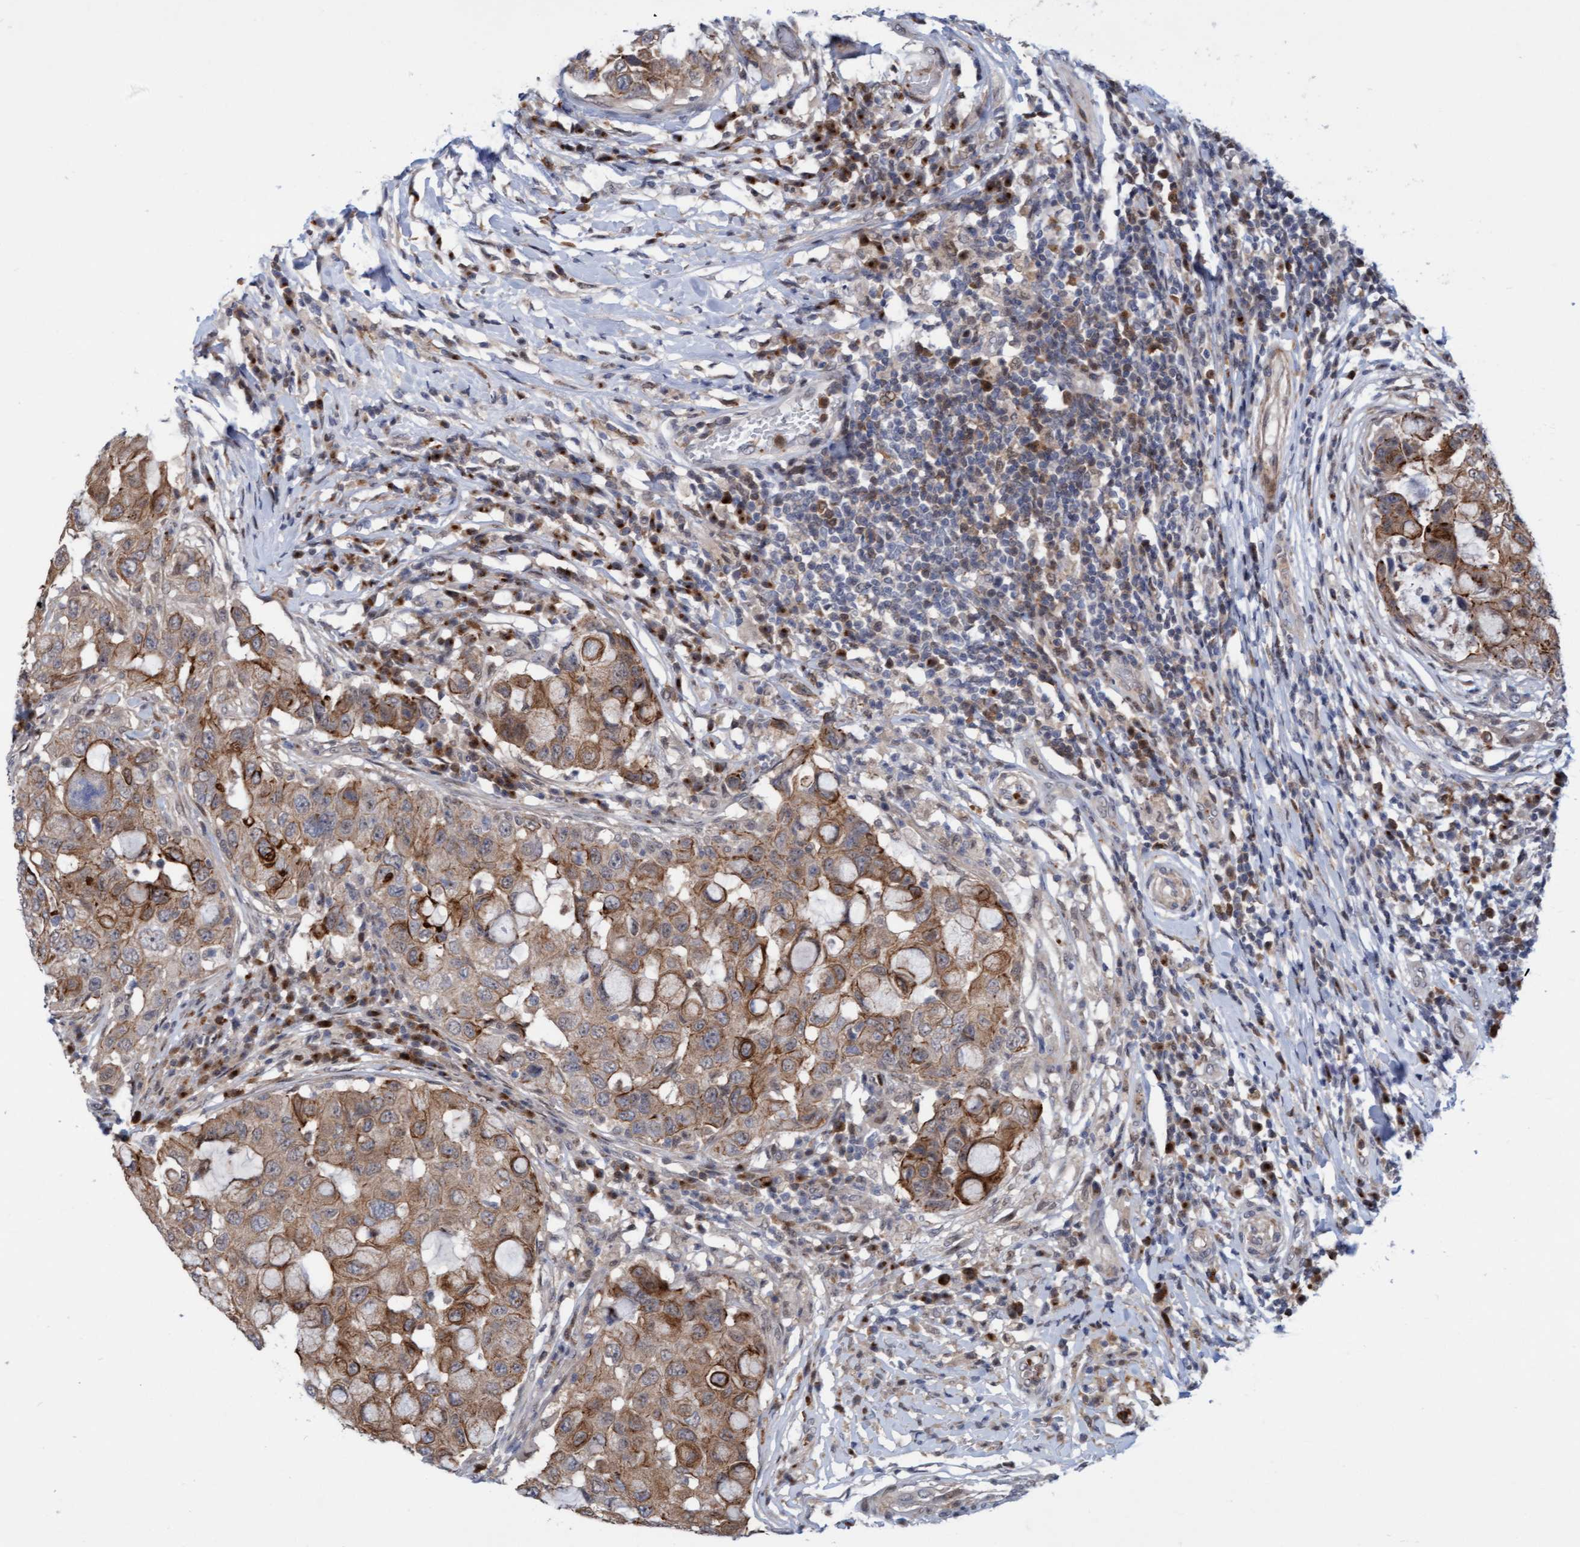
{"staining": {"intensity": "moderate", "quantity": ">75%", "location": "cytoplasmic/membranous"}, "tissue": "breast cancer", "cell_type": "Tumor cells", "image_type": "cancer", "snomed": [{"axis": "morphology", "description": "Duct carcinoma"}, {"axis": "topography", "description": "Breast"}], "caption": "Invasive ductal carcinoma (breast) stained with a protein marker reveals moderate staining in tumor cells.", "gene": "RAP1GAP2", "patient": {"sex": "female", "age": 27}}